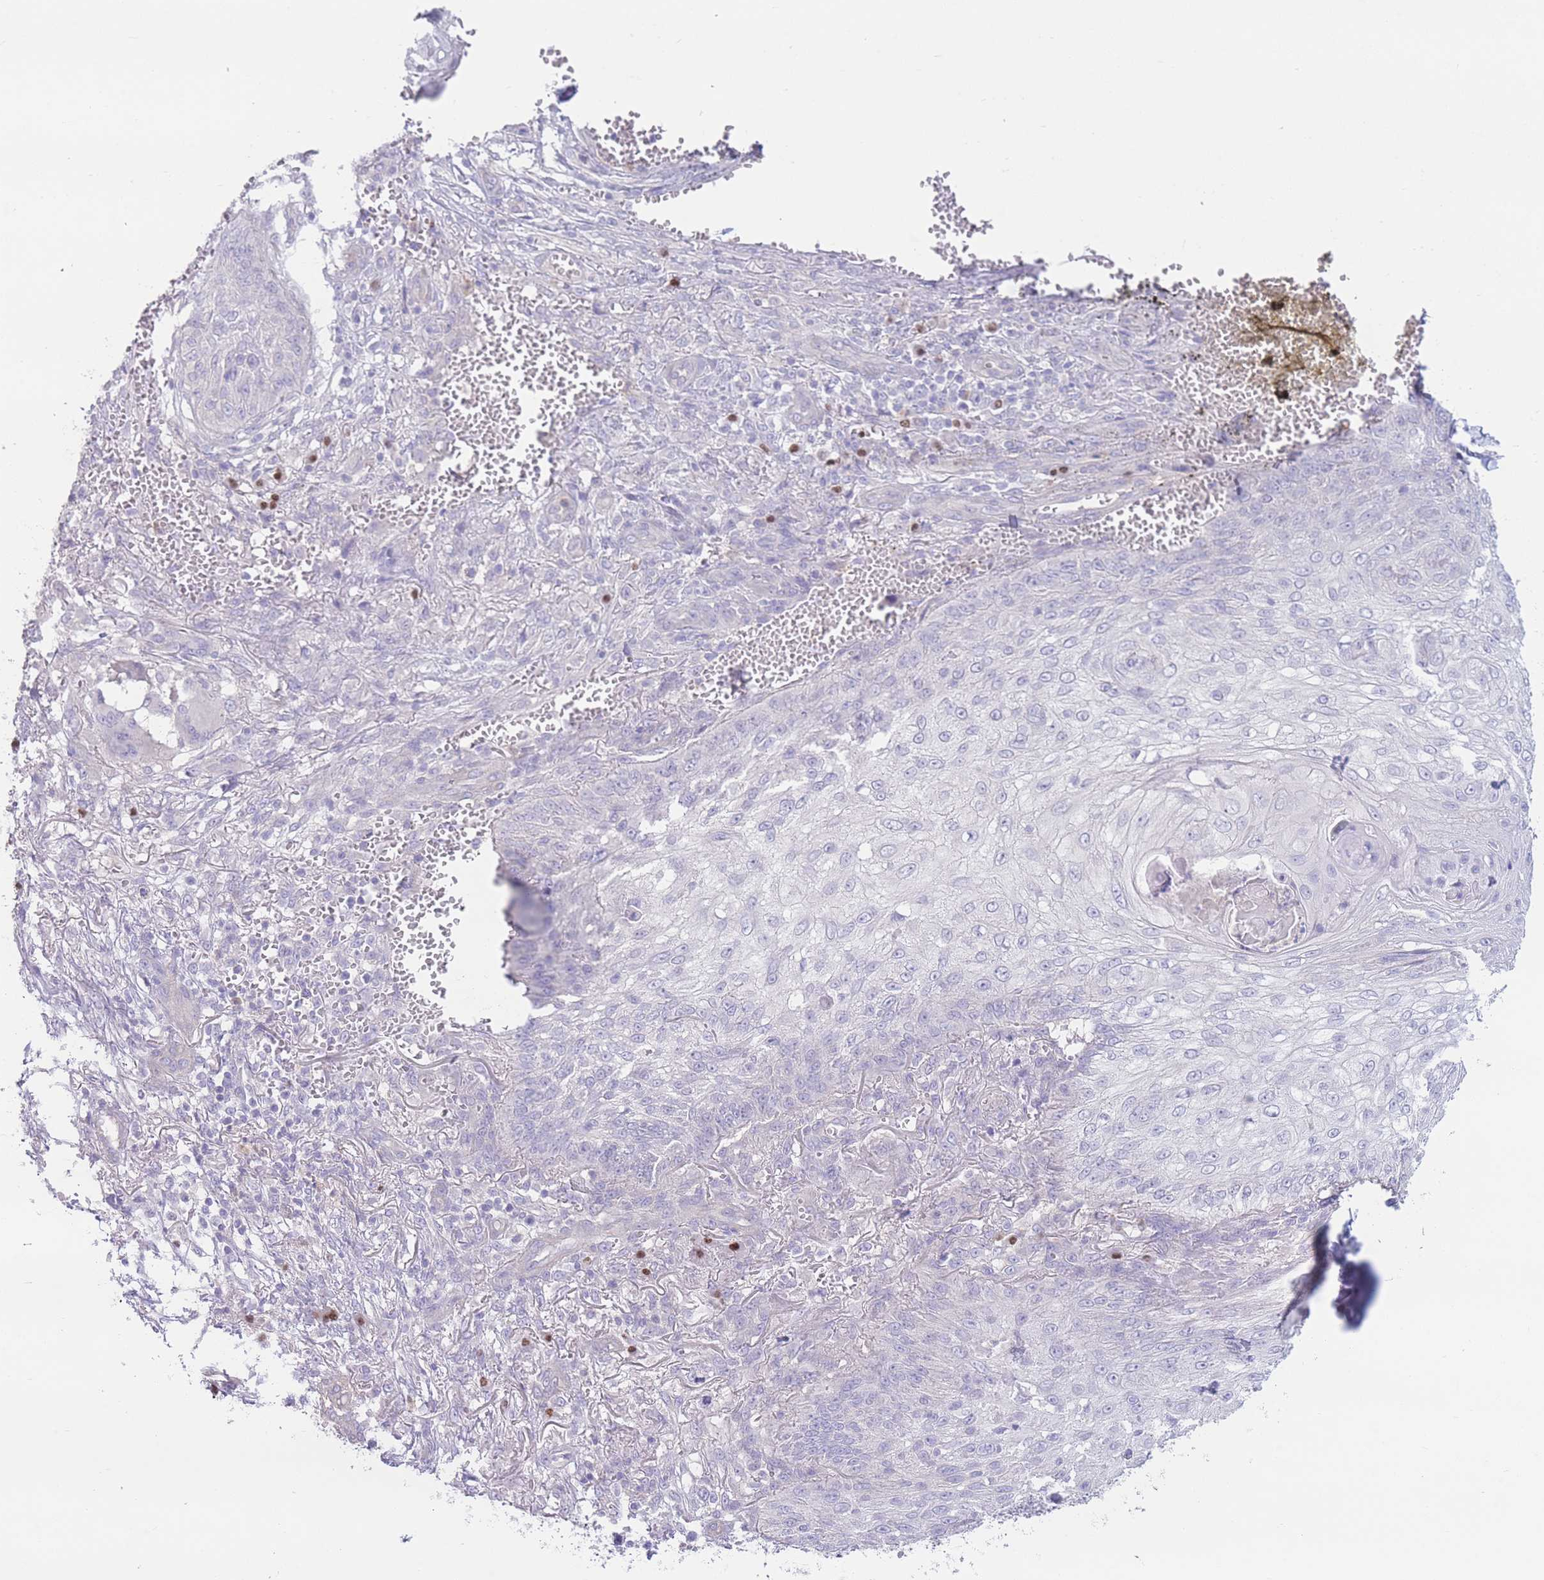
{"staining": {"intensity": "negative", "quantity": "none", "location": "none"}, "tissue": "skin cancer", "cell_type": "Tumor cells", "image_type": "cancer", "snomed": [{"axis": "morphology", "description": "Squamous cell carcinoma, NOS"}, {"axis": "topography", "description": "Skin"}], "caption": "This is a photomicrograph of IHC staining of skin cancer, which shows no staining in tumor cells.", "gene": "BHLHA15", "patient": {"sex": "male", "age": 70}}